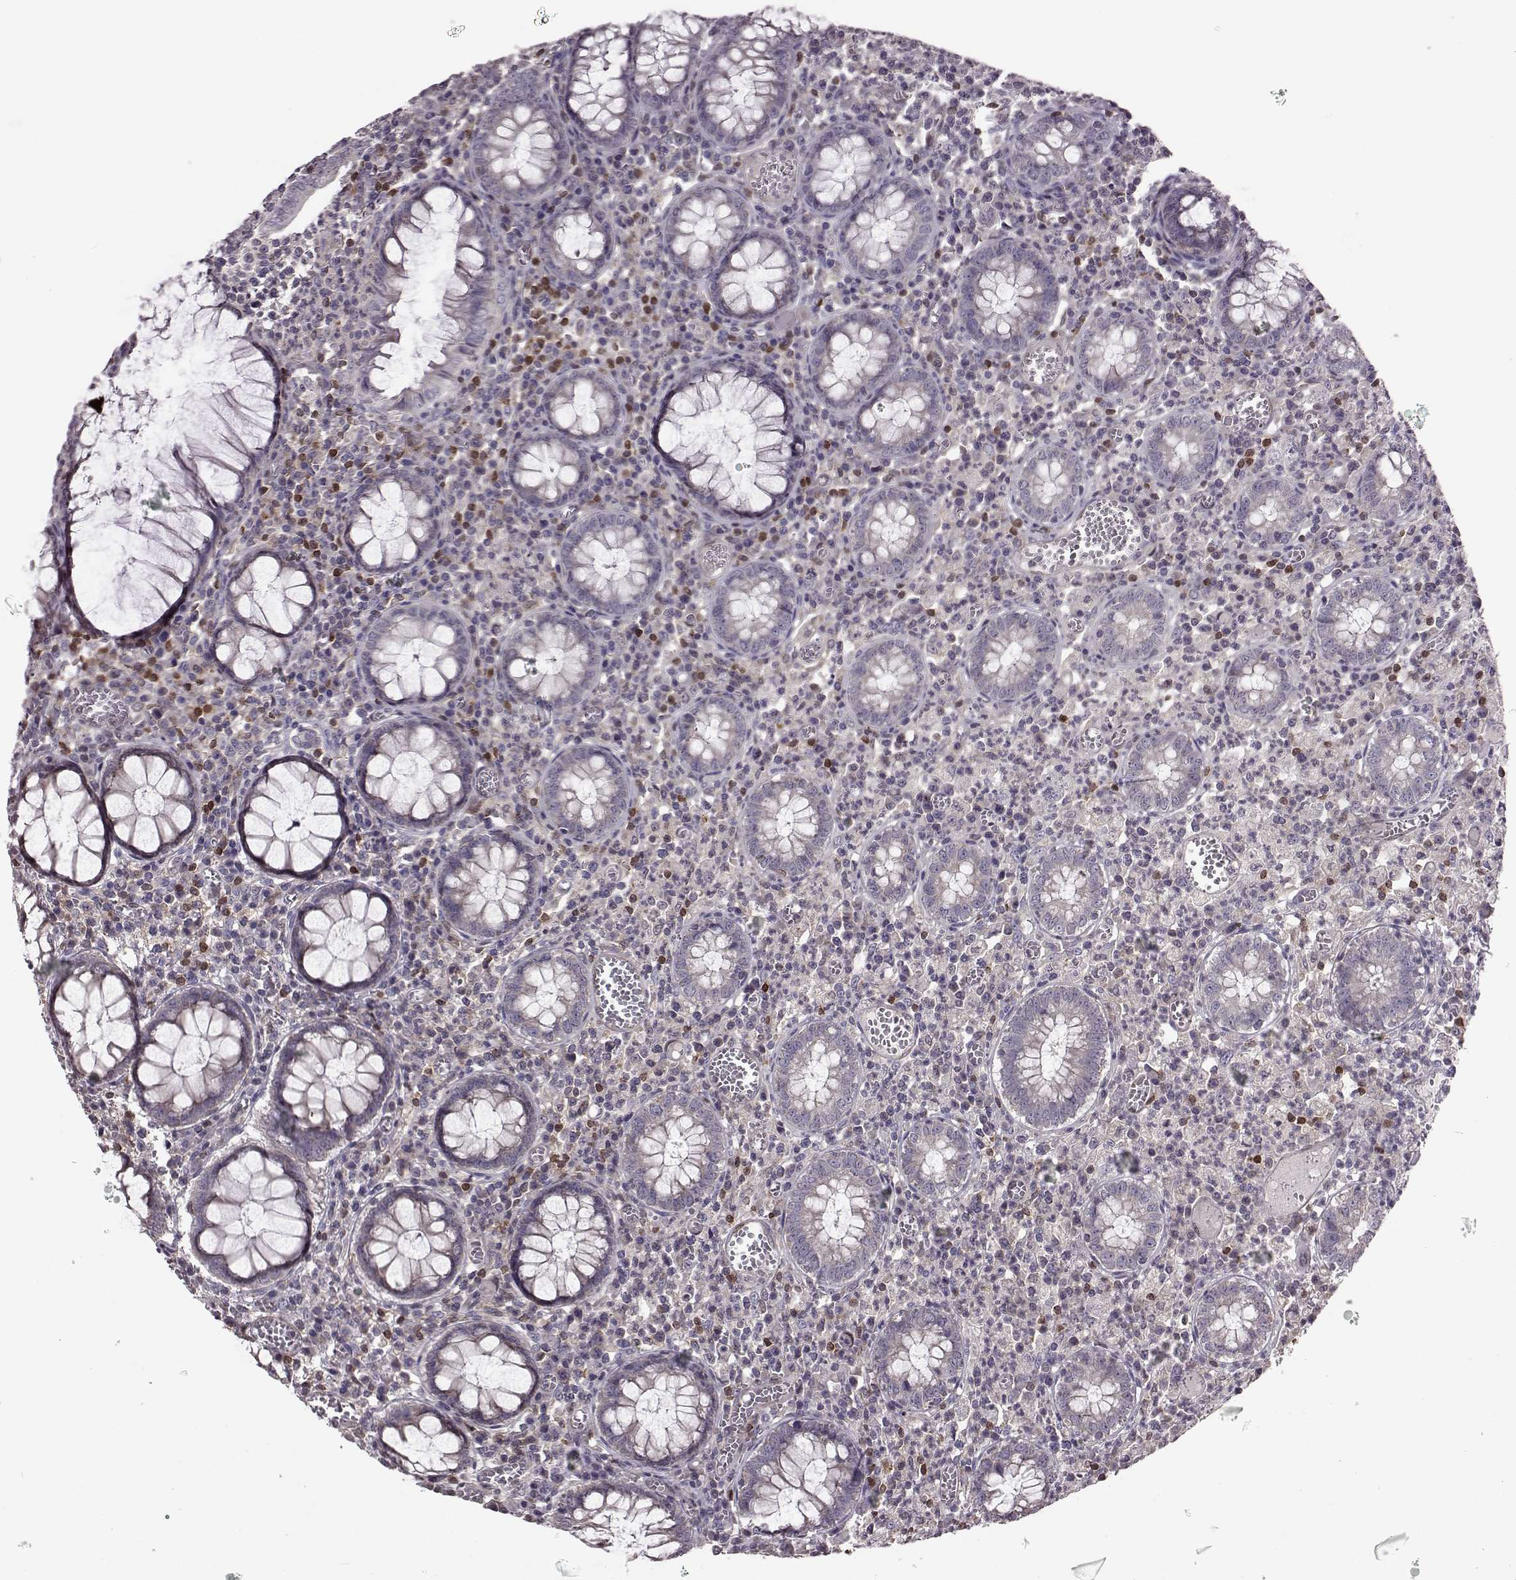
{"staining": {"intensity": "negative", "quantity": "none", "location": "none"}, "tissue": "colorectal cancer", "cell_type": "Tumor cells", "image_type": "cancer", "snomed": [{"axis": "morphology", "description": "Normal tissue, NOS"}, {"axis": "morphology", "description": "Adenocarcinoma, NOS"}, {"axis": "topography", "description": "Colon"}], "caption": "High magnification brightfield microscopy of colorectal cancer stained with DAB (brown) and counterstained with hematoxylin (blue): tumor cells show no significant positivity.", "gene": "CDC42SE1", "patient": {"sex": "male", "age": 65}}